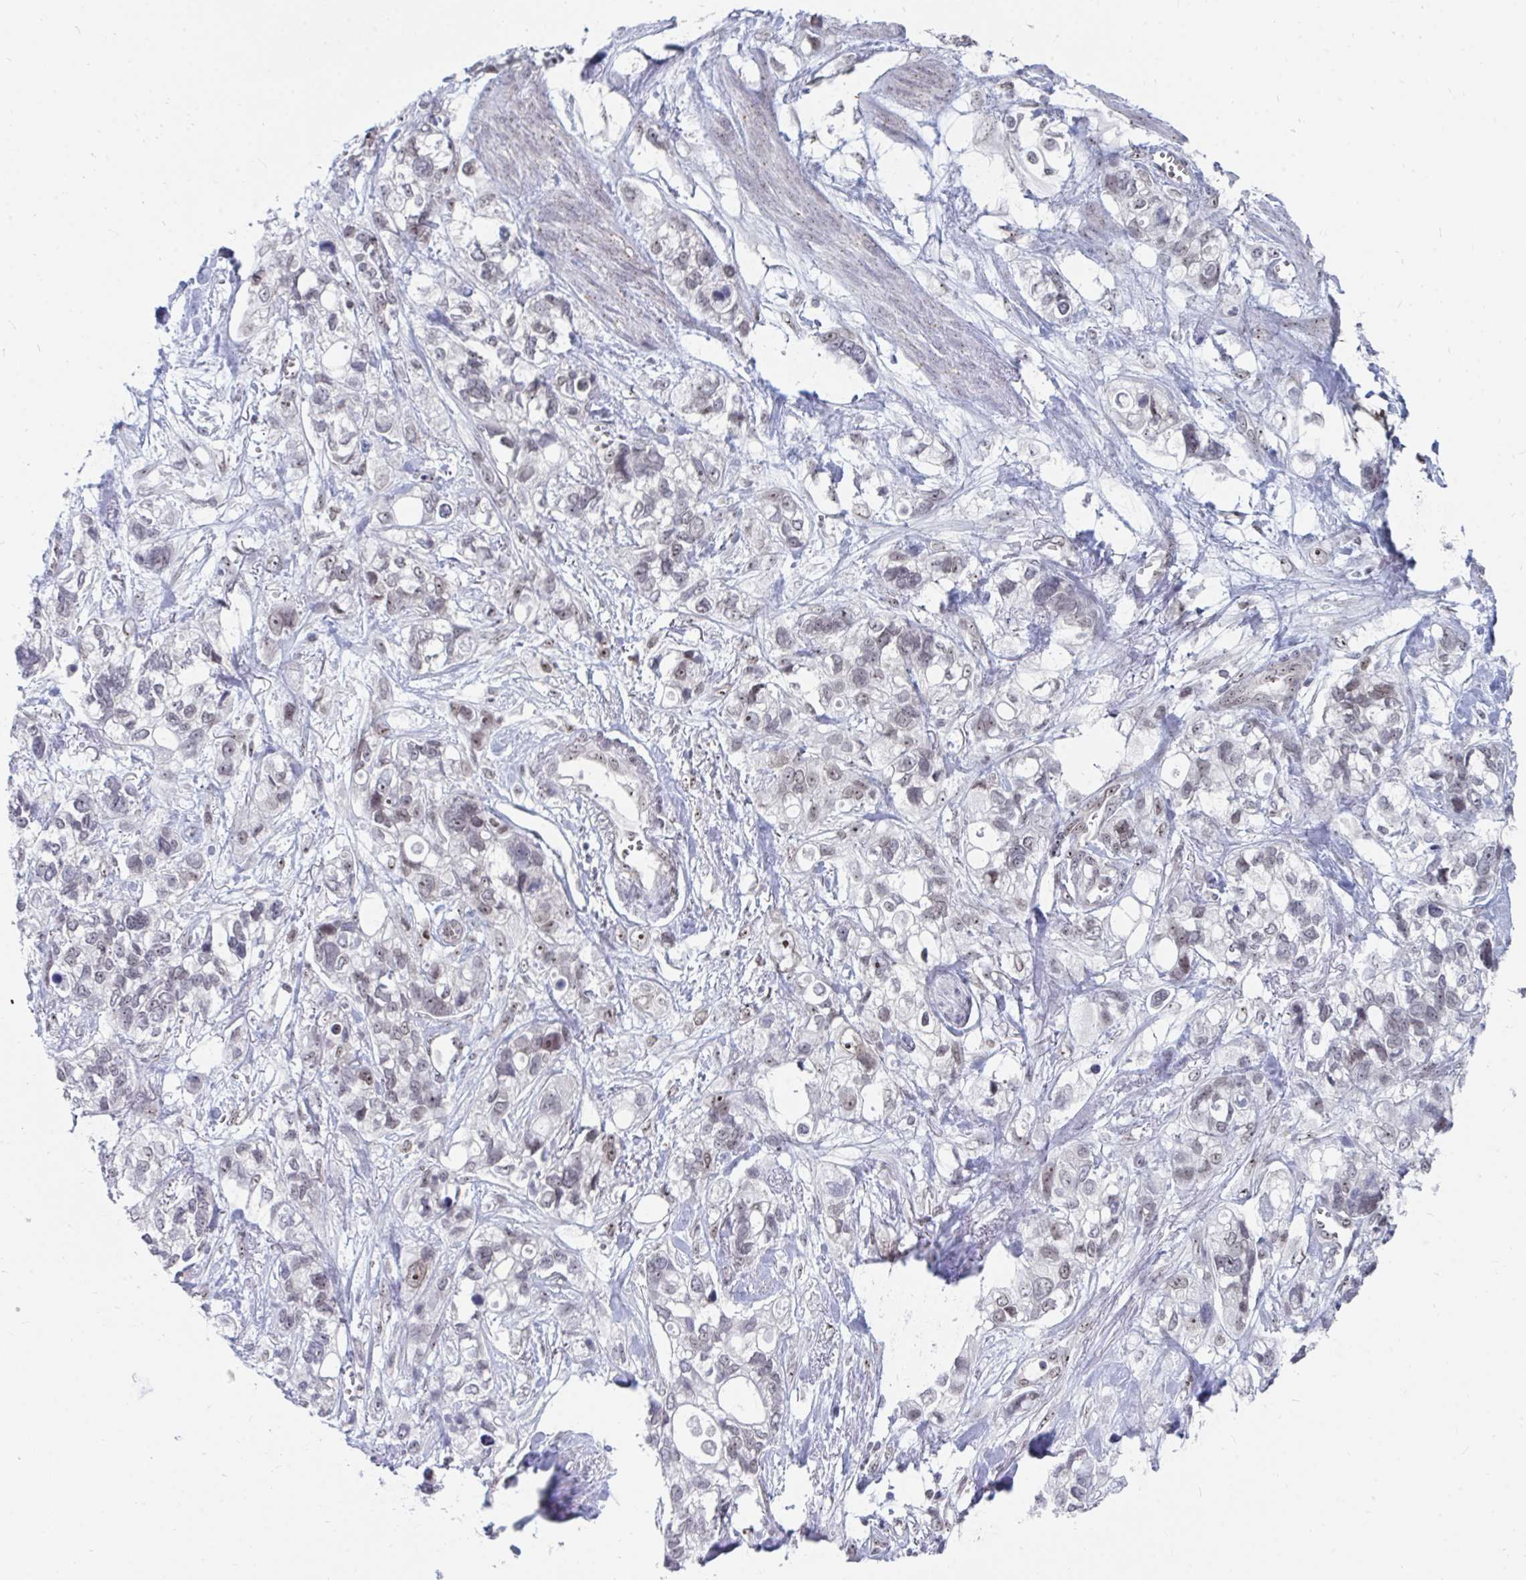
{"staining": {"intensity": "weak", "quantity": "<25%", "location": "nuclear"}, "tissue": "stomach cancer", "cell_type": "Tumor cells", "image_type": "cancer", "snomed": [{"axis": "morphology", "description": "Adenocarcinoma, NOS"}, {"axis": "topography", "description": "Stomach, upper"}], "caption": "Stomach adenocarcinoma was stained to show a protein in brown. There is no significant expression in tumor cells.", "gene": "TRIP12", "patient": {"sex": "female", "age": 81}}